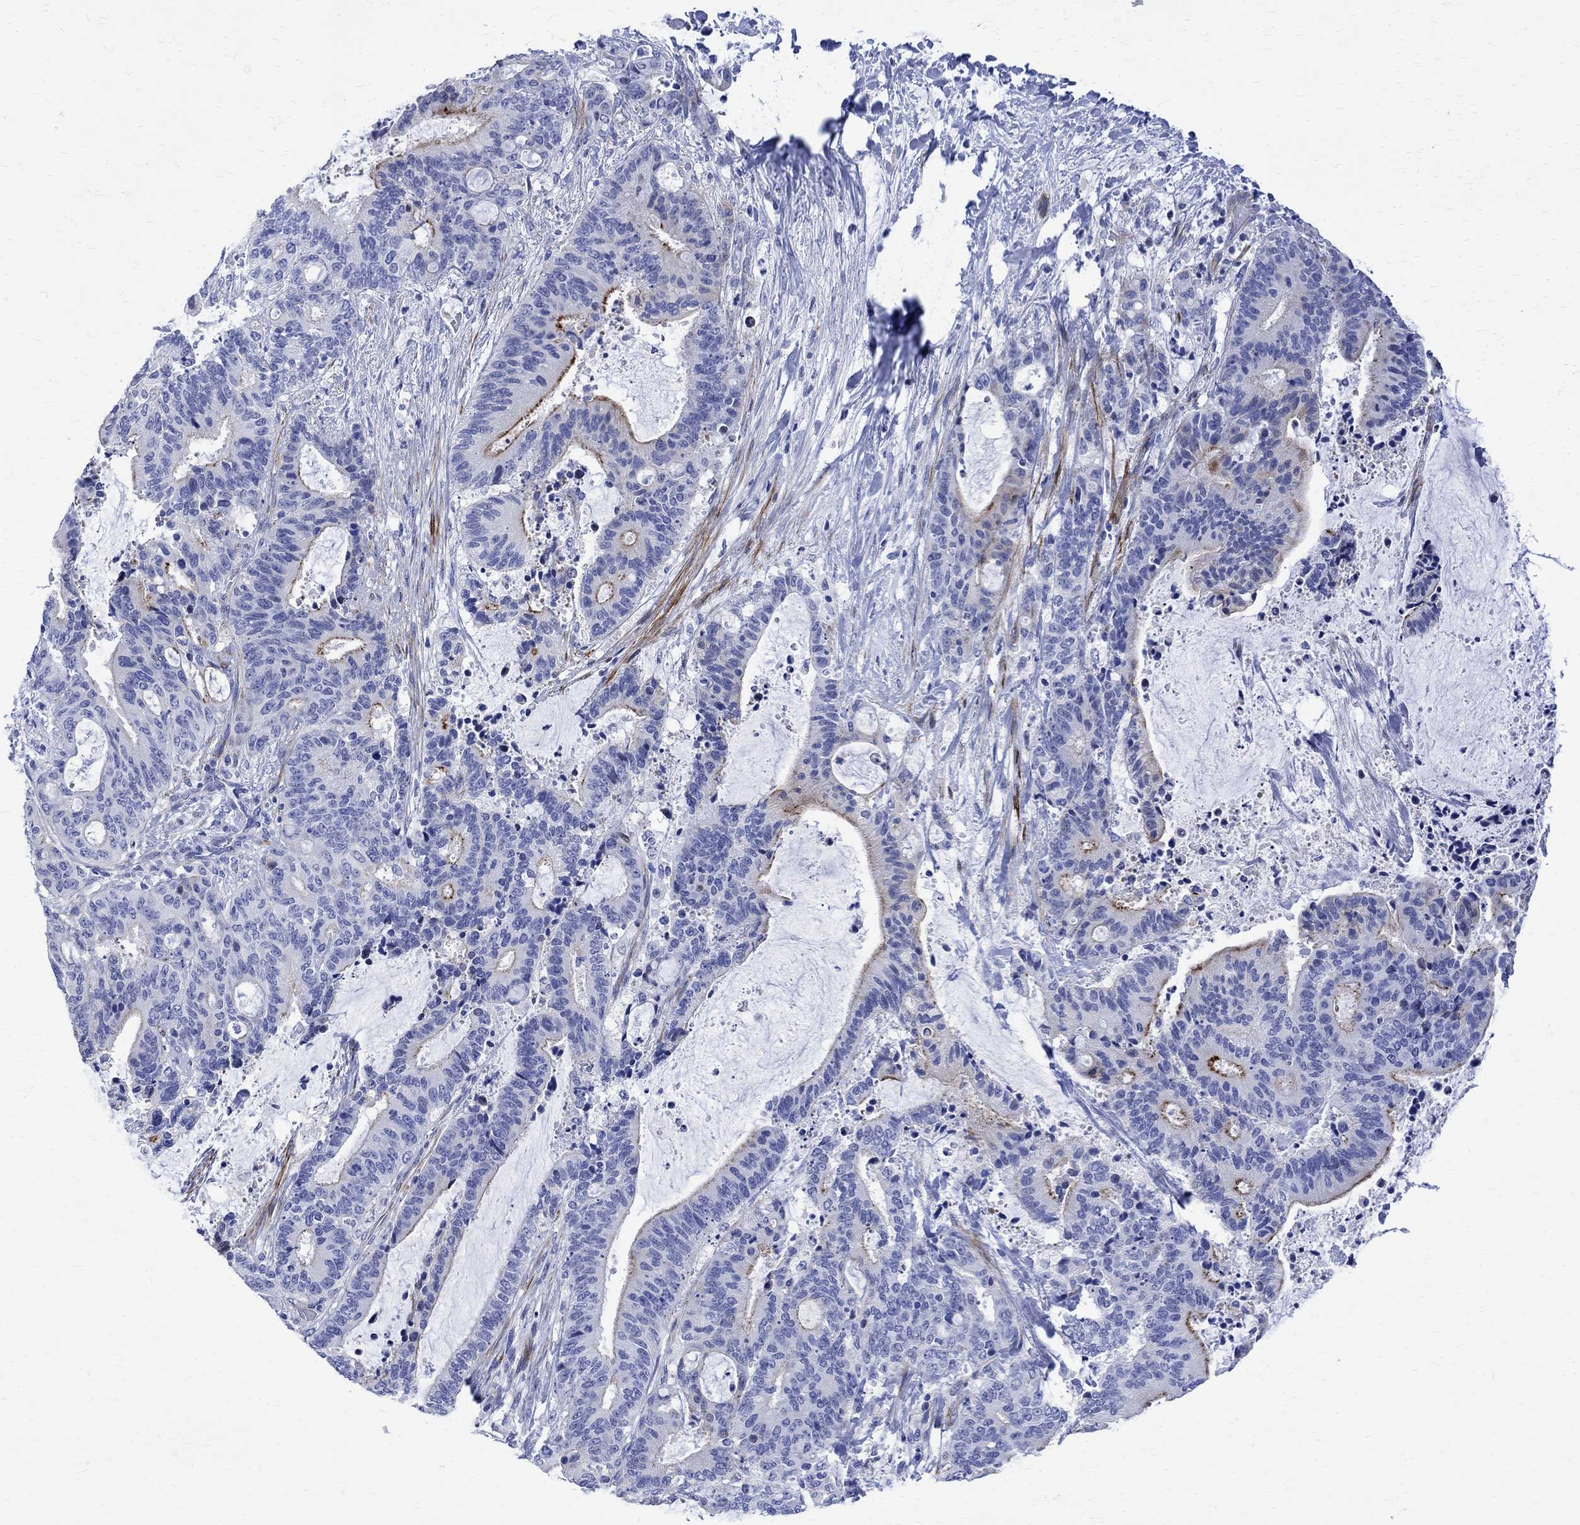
{"staining": {"intensity": "strong", "quantity": "<25%", "location": "cytoplasmic/membranous"}, "tissue": "liver cancer", "cell_type": "Tumor cells", "image_type": "cancer", "snomed": [{"axis": "morphology", "description": "Cholangiocarcinoma"}, {"axis": "topography", "description": "Liver"}], "caption": "IHC of human liver cholangiocarcinoma exhibits medium levels of strong cytoplasmic/membranous staining in approximately <25% of tumor cells.", "gene": "PARVB", "patient": {"sex": "female", "age": 73}}